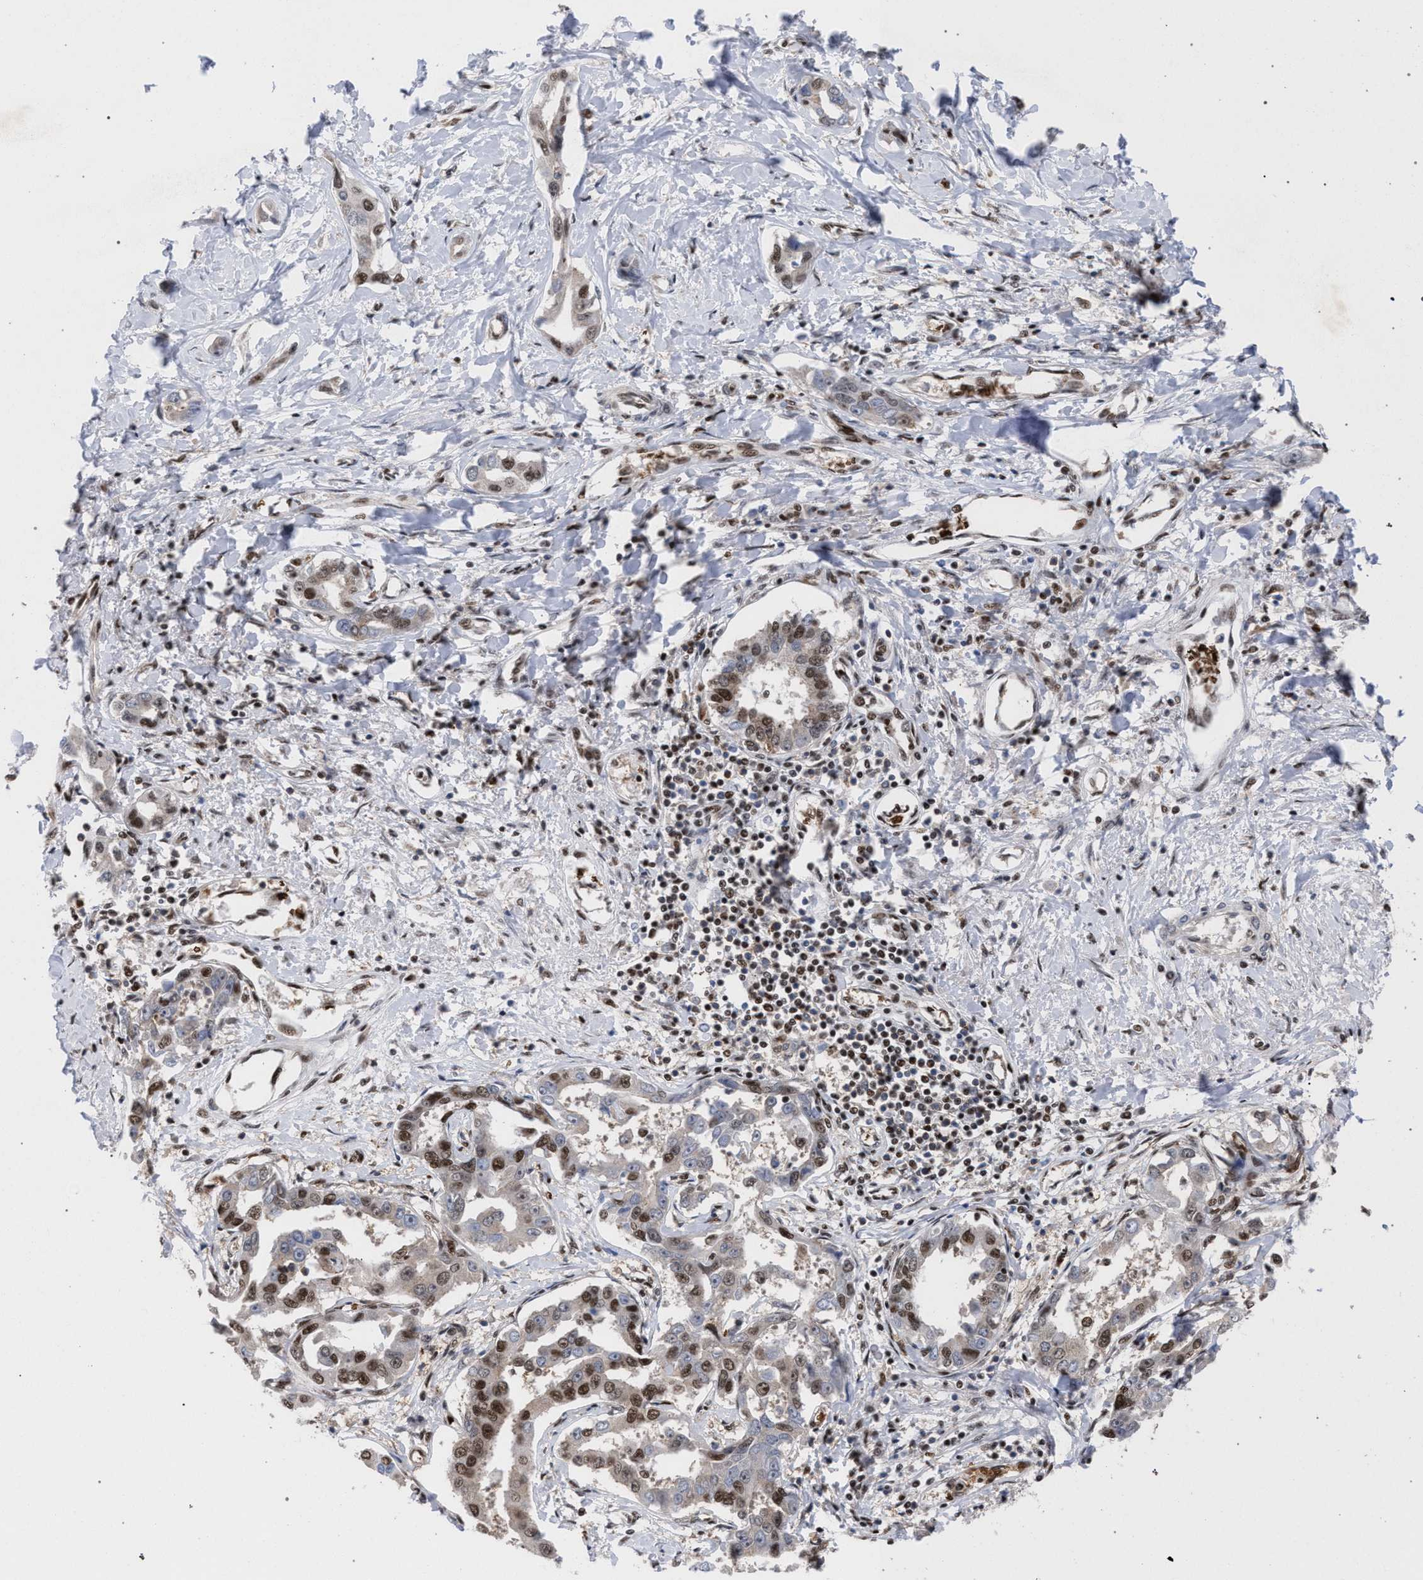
{"staining": {"intensity": "moderate", "quantity": ">75%", "location": "nuclear"}, "tissue": "liver cancer", "cell_type": "Tumor cells", "image_type": "cancer", "snomed": [{"axis": "morphology", "description": "Cholangiocarcinoma"}, {"axis": "topography", "description": "Liver"}], "caption": "An image showing moderate nuclear positivity in about >75% of tumor cells in liver cancer (cholangiocarcinoma), as visualized by brown immunohistochemical staining.", "gene": "SCAF4", "patient": {"sex": "male", "age": 59}}